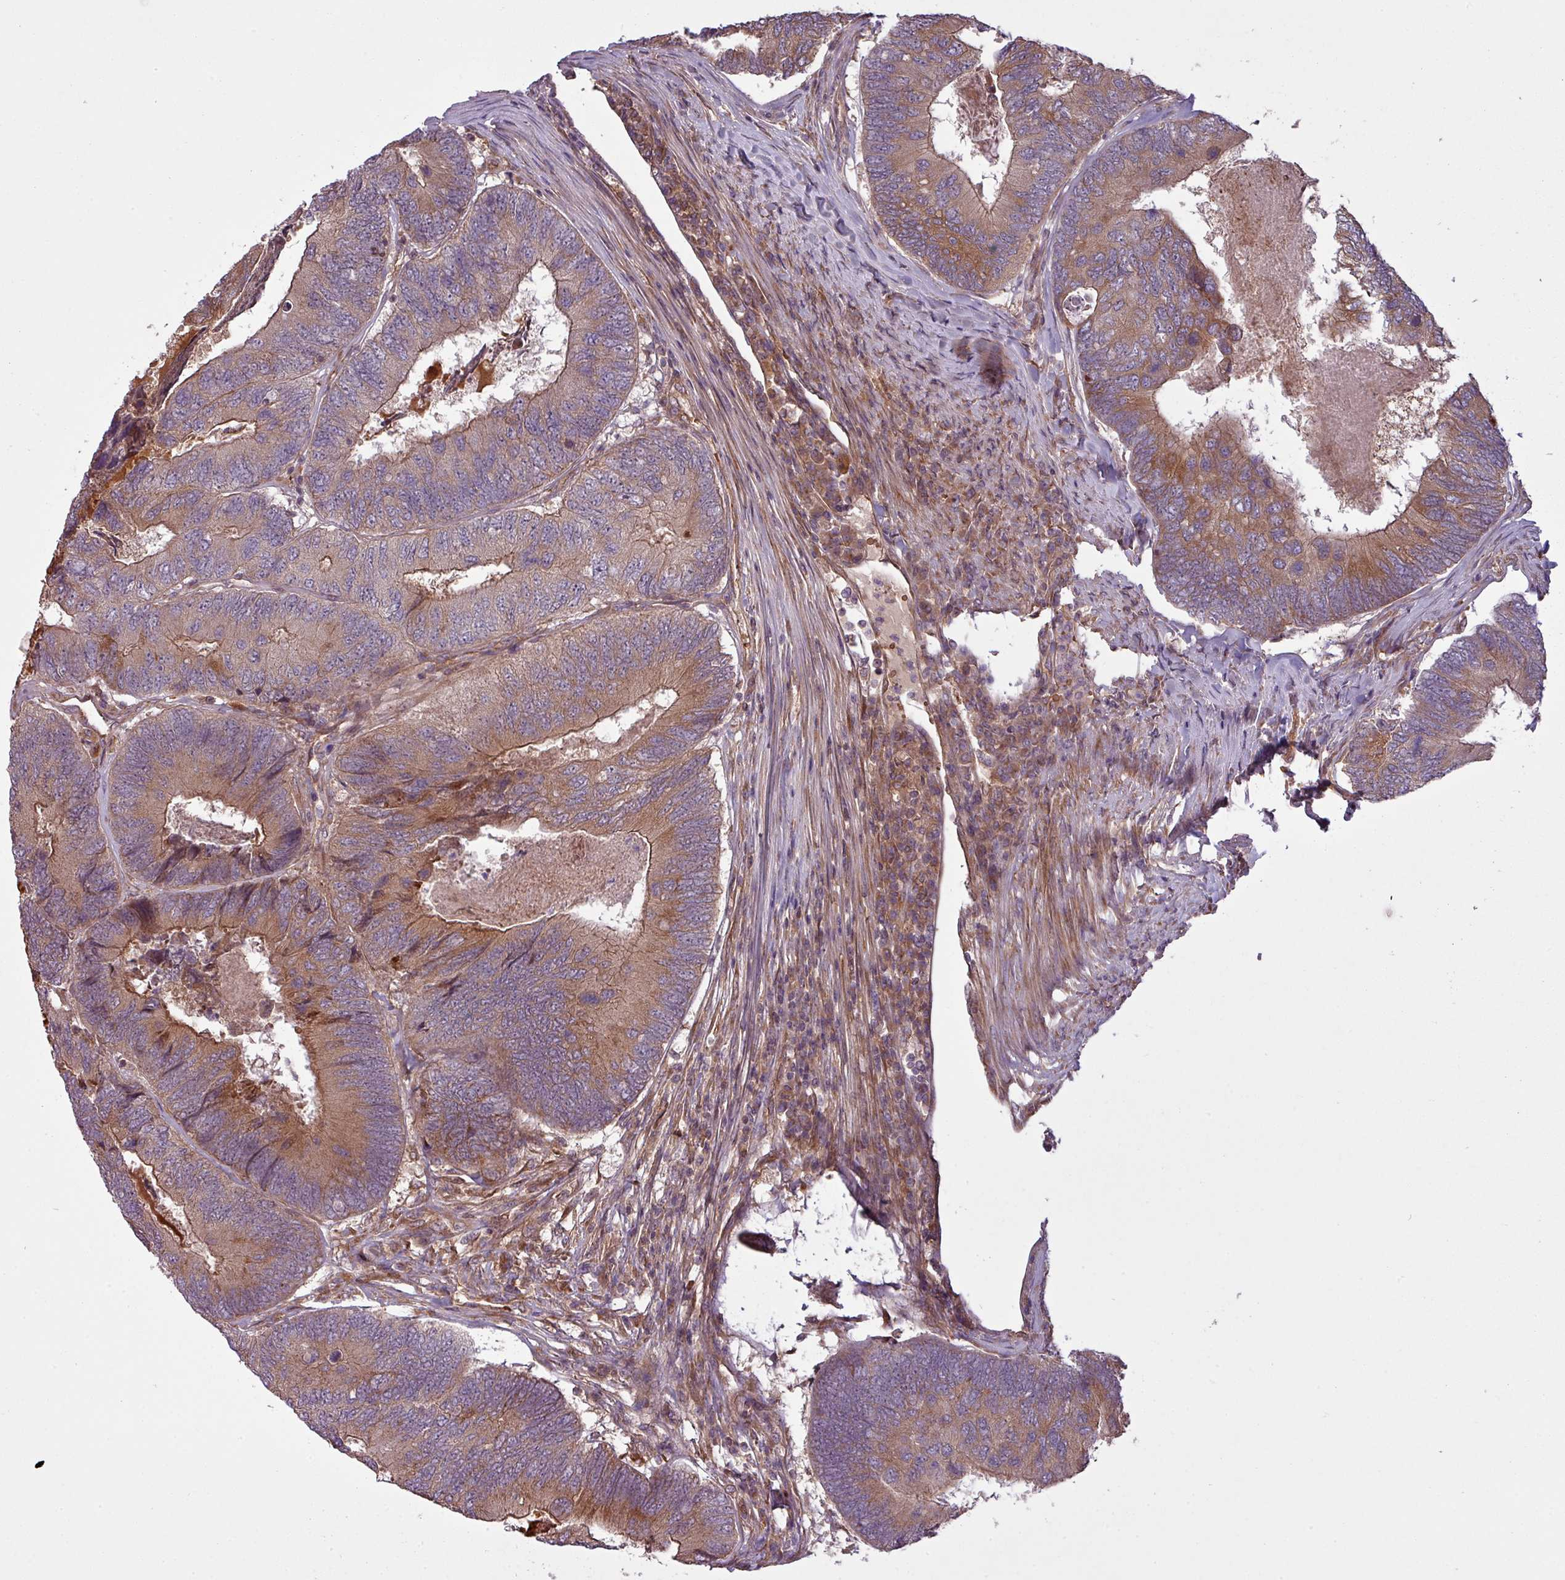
{"staining": {"intensity": "moderate", "quantity": ">75%", "location": "cytoplasmic/membranous"}, "tissue": "colorectal cancer", "cell_type": "Tumor cells", "image_type": "cancer", "snomed": [{"axis": "morphology", "description": "Adenocarcinoma, NOS"}, {"axis": "topography", "description": "Colon"}], "caption": "A histopathology image showing moderate cytoplasmic/membranous positivity in about >75% of tumor cells in colorectal cancer, as visualized by brown immunohistochemical staining.", "gene": "SNRNP25", "patient": {"sex": "female", "age": 67}}